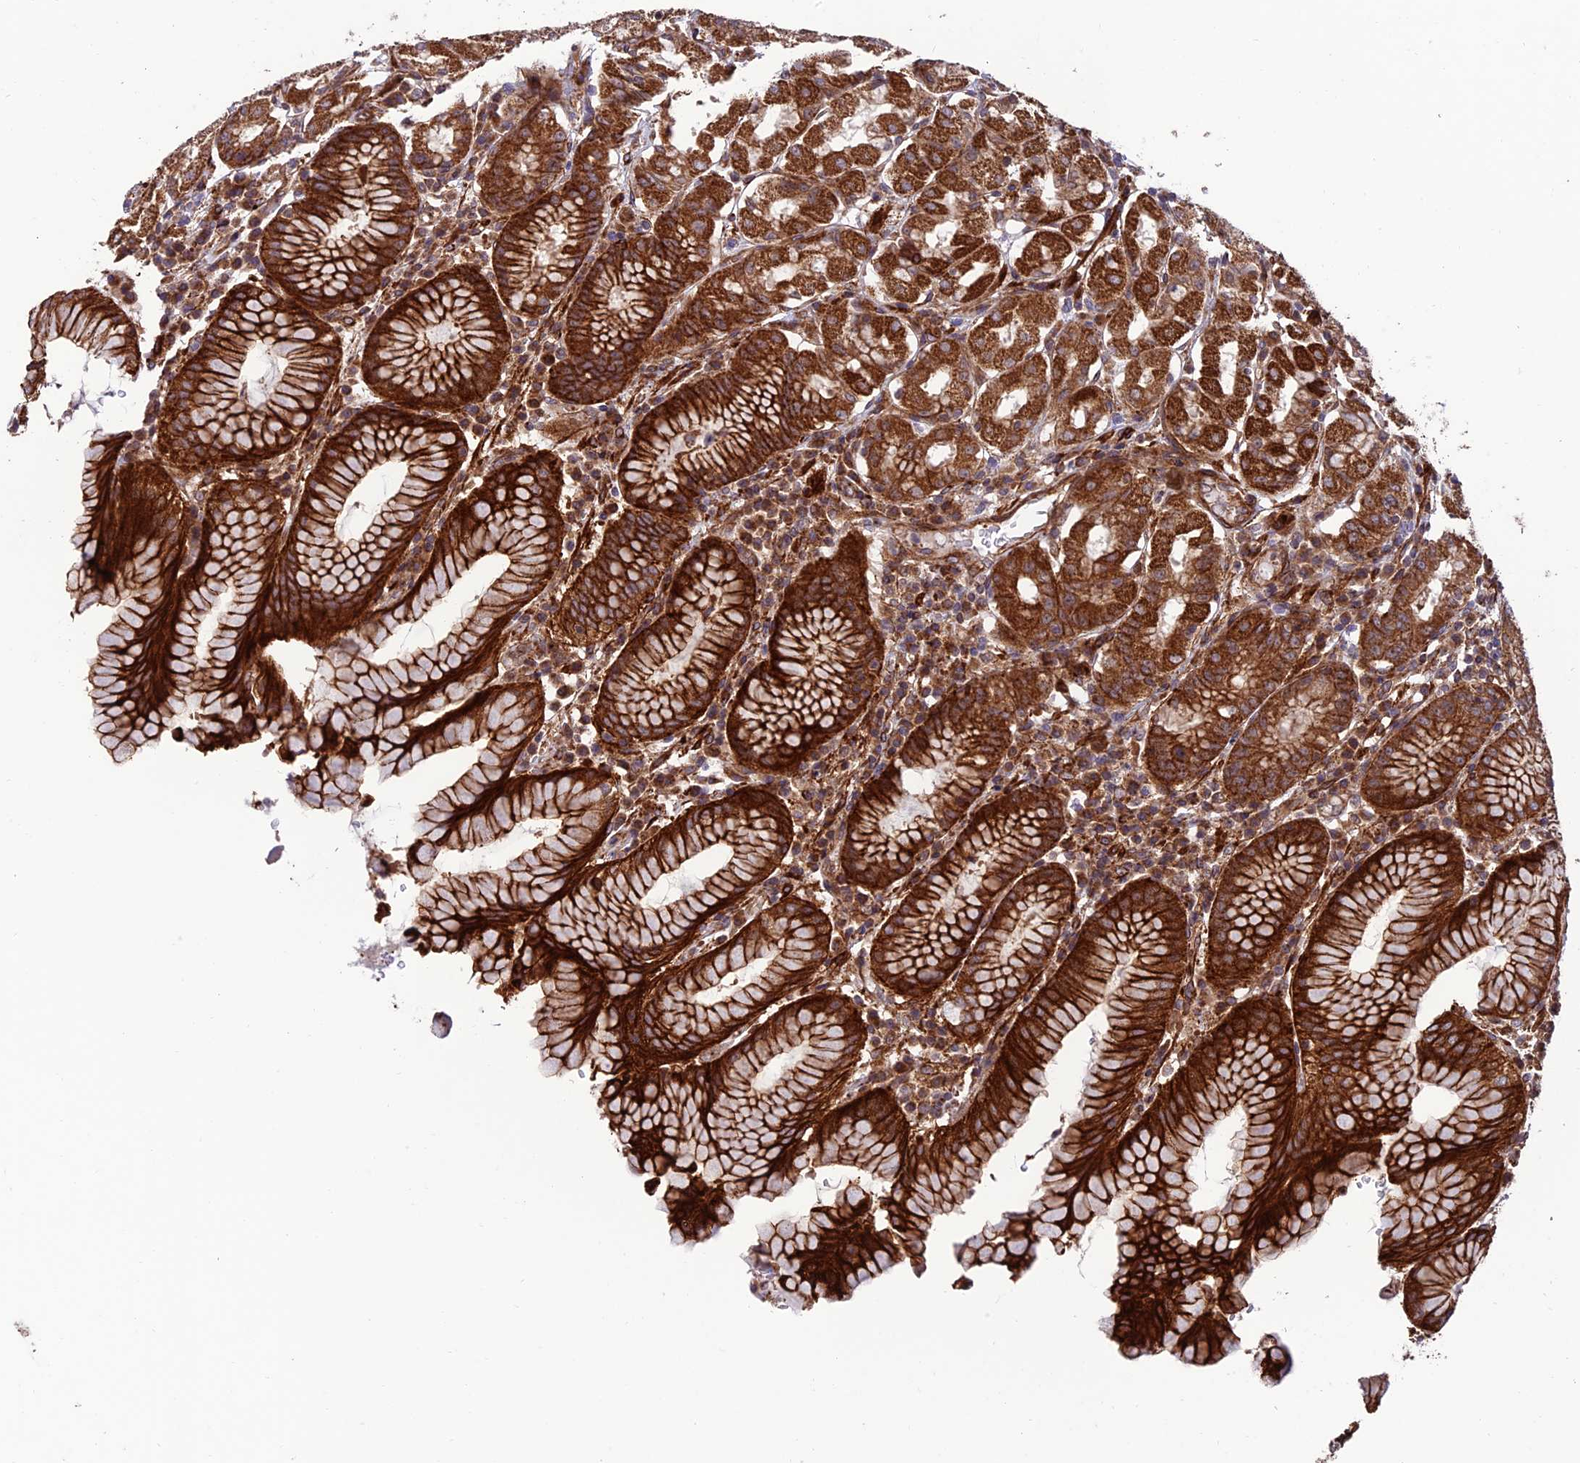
{"staining": {"intensity": "strong", "quantity": ">75%", "location": "cytoplasmic/membranous"}, "tissue": "stomach", "cell_type": "Glandular cells", "image_type": "normal", "snomed": [{"axis": "morphology", "description": "Normal tissue, NOS"}, {"axis": "topography", "description": "Stomach"}, {"axis": "topography", "description": "Stomach, lower"}], "caption": "This histopathology image displays immunohistochemistry (IHC) staining of benign stomach, with high strong cytoplasmic/membranous expression in about >75% of glandular cells.", "gene": "TNIP3", "patient": {"sex": "female", "age": 56}}